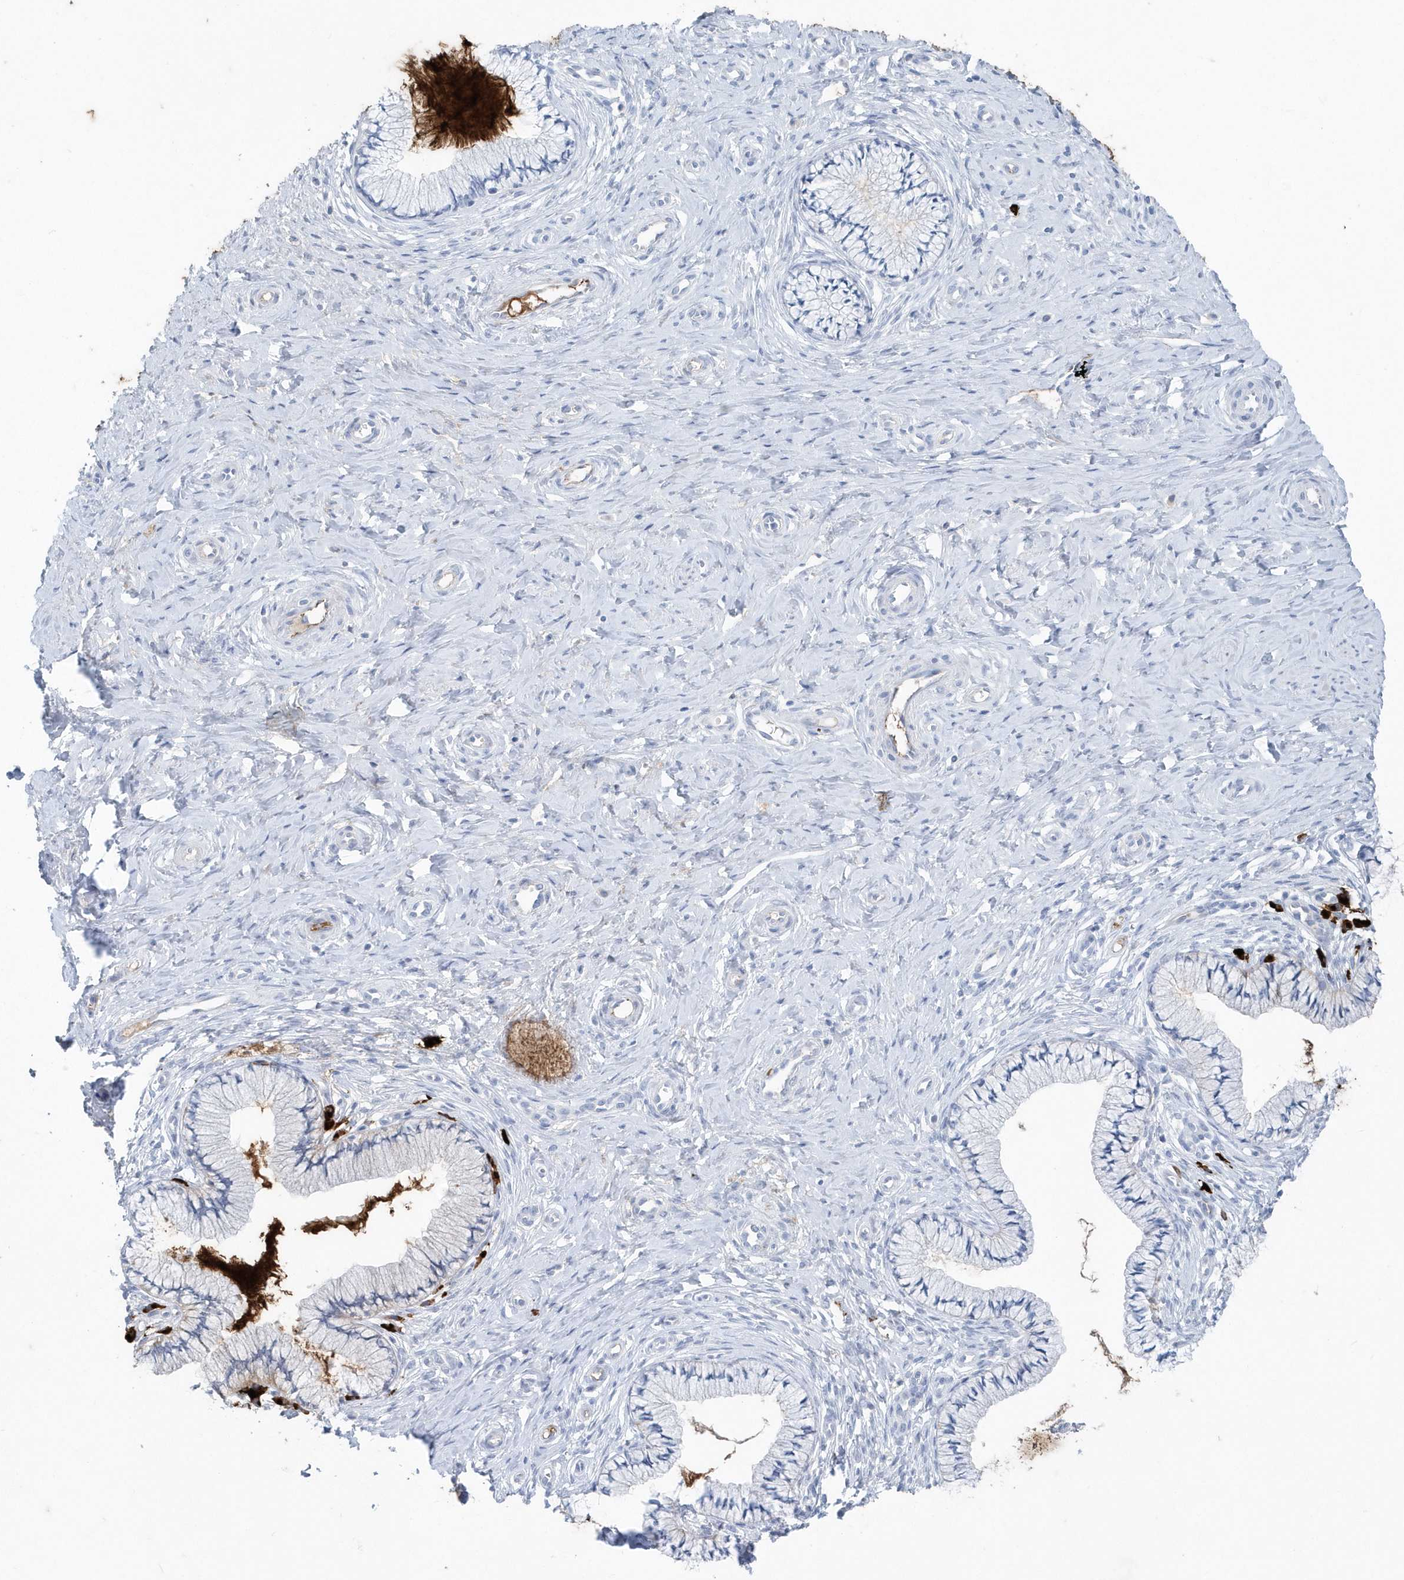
{"staining": {"intensity": "negative", "quantity": "none", "location": "none"}, "tissue": "cervix", "cell_type": "Glandular cells", "image_type": "normal", "snomed": [{"axis": "morphology", "description": "Normal tissue, NOS"}, {"axis": "topography", "description": "Cervix"}], "caption": "This is an IHC photomicrograph of unremarkable human cervix. There is no expression in glandular cells.", "gene": "JCHAIN", "patient": {"sex": "female", "age": 36}}